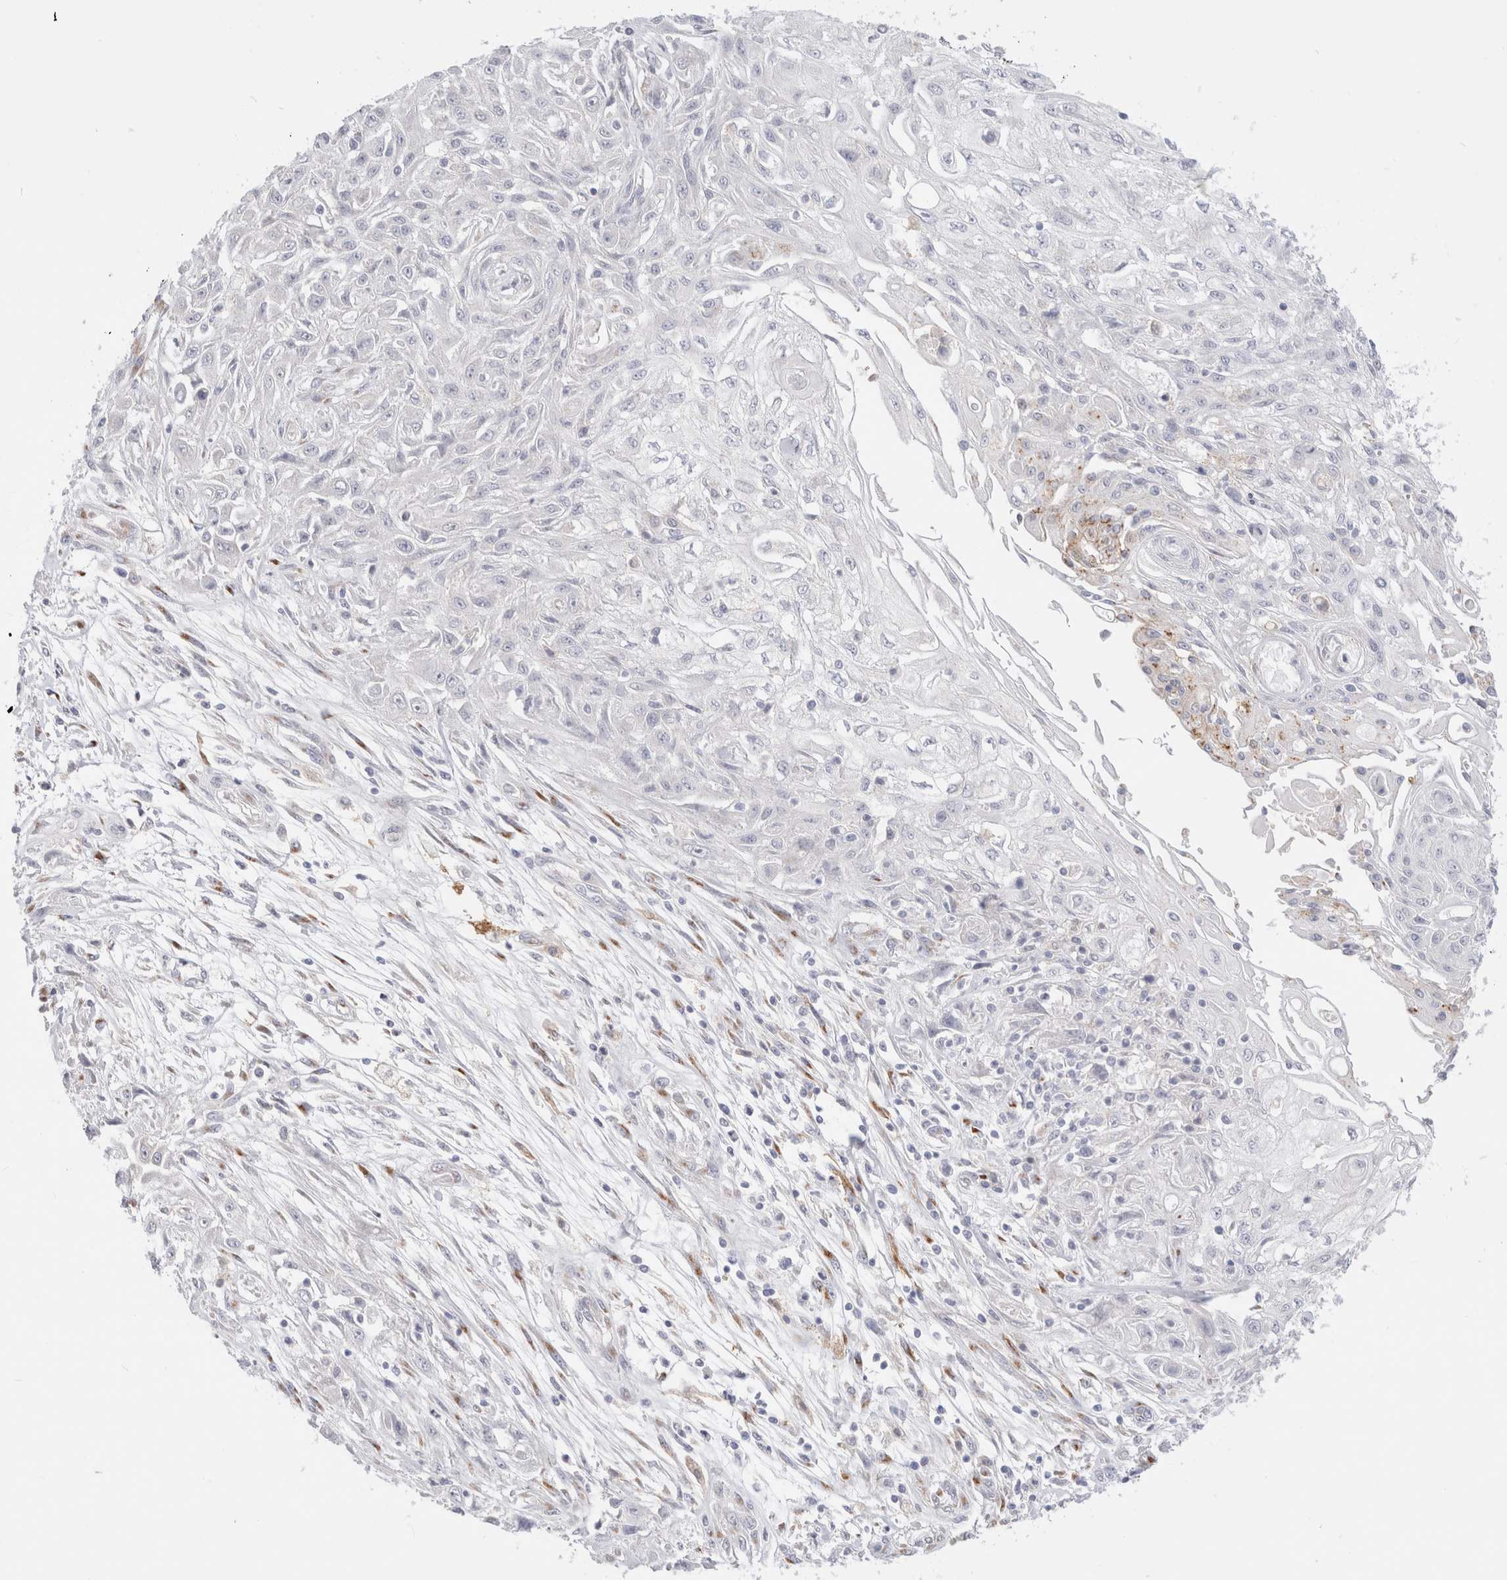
{"staining": {"intensity": "negative", "quantity": "none", "location": "none"}, "tissue": "skin cancer", "cell_type": "Tumor cells", "image_type": "cancer", "snomed": [{"axis": "morphology", "description": "Squamous cell carcinoma, NOS"}, {"axis": "morphology", "description": "Squamous cell carcinoma, metastatic, NOS"}, {"axis": "topography", "description": "Skin"}, {"axis": "topography", "description": "Lymph node"}], "caption": "Tumor cells are negative for protein expression in human skin metastatic squamous cell carcinoma.", "gene": "EFCAB13", "patient": {"sex": "male", "age": 75}}